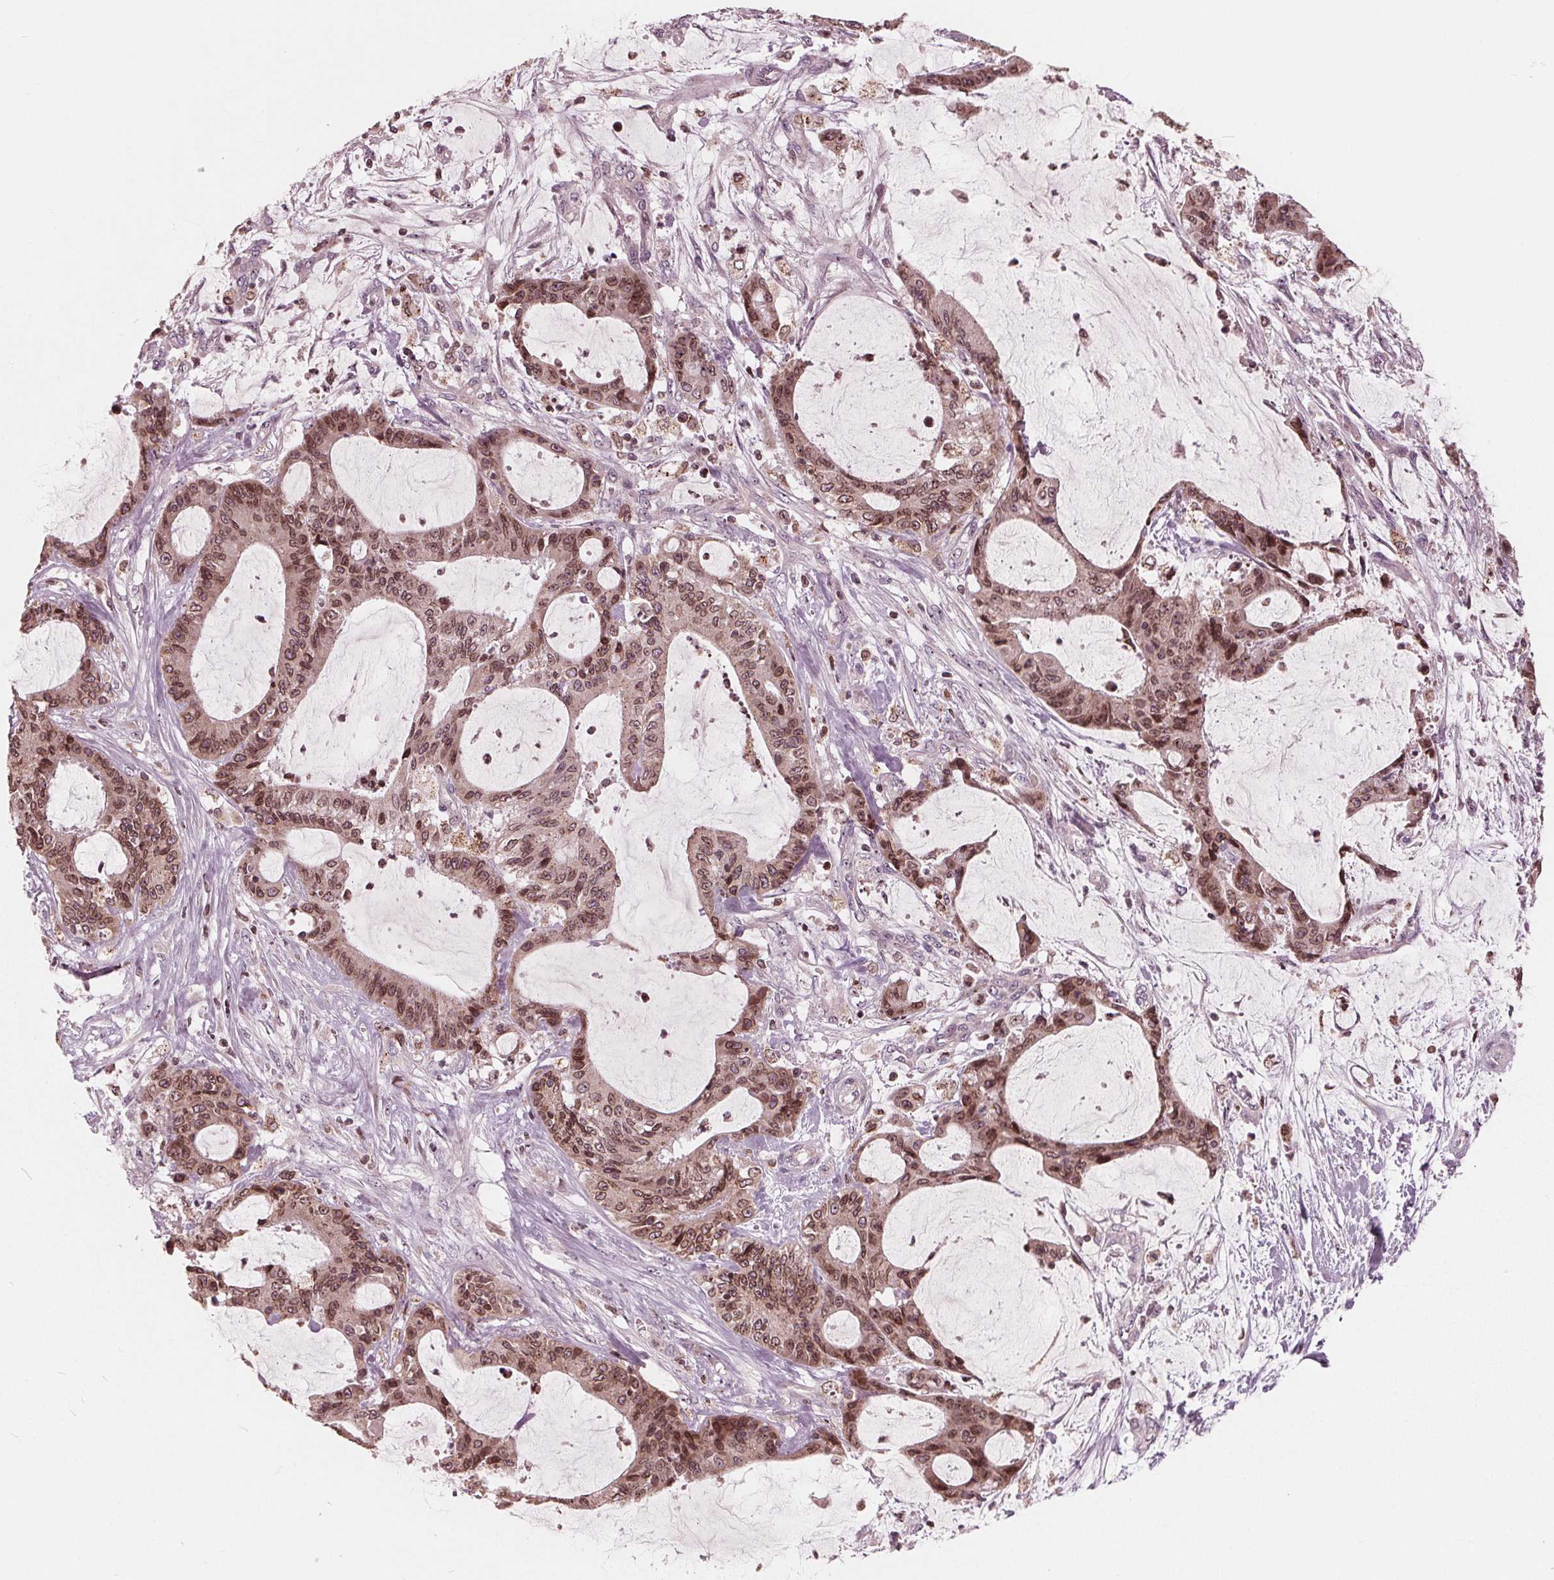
{"staining": {"intensity": "moderate", "quantity": ">75%", "location": "nuclear"}, "tissue": "liver cancer", "cell_type": "Tumor cells", "image_type": "cancer", "snomed": [{"axis": "morphology", "description": "Cholangiocarcinoma"}, {"axis": "topography", "description": "Liver"}], "caption": "A micrograph showing moderate nuclear positivity in approximately >75% of tumor cells in liver cholangiocarcinoma, as visualized by brown immunohistochemical staining.", "gene": "NUP210", "patient": {"sex": "female", "age": 73}}